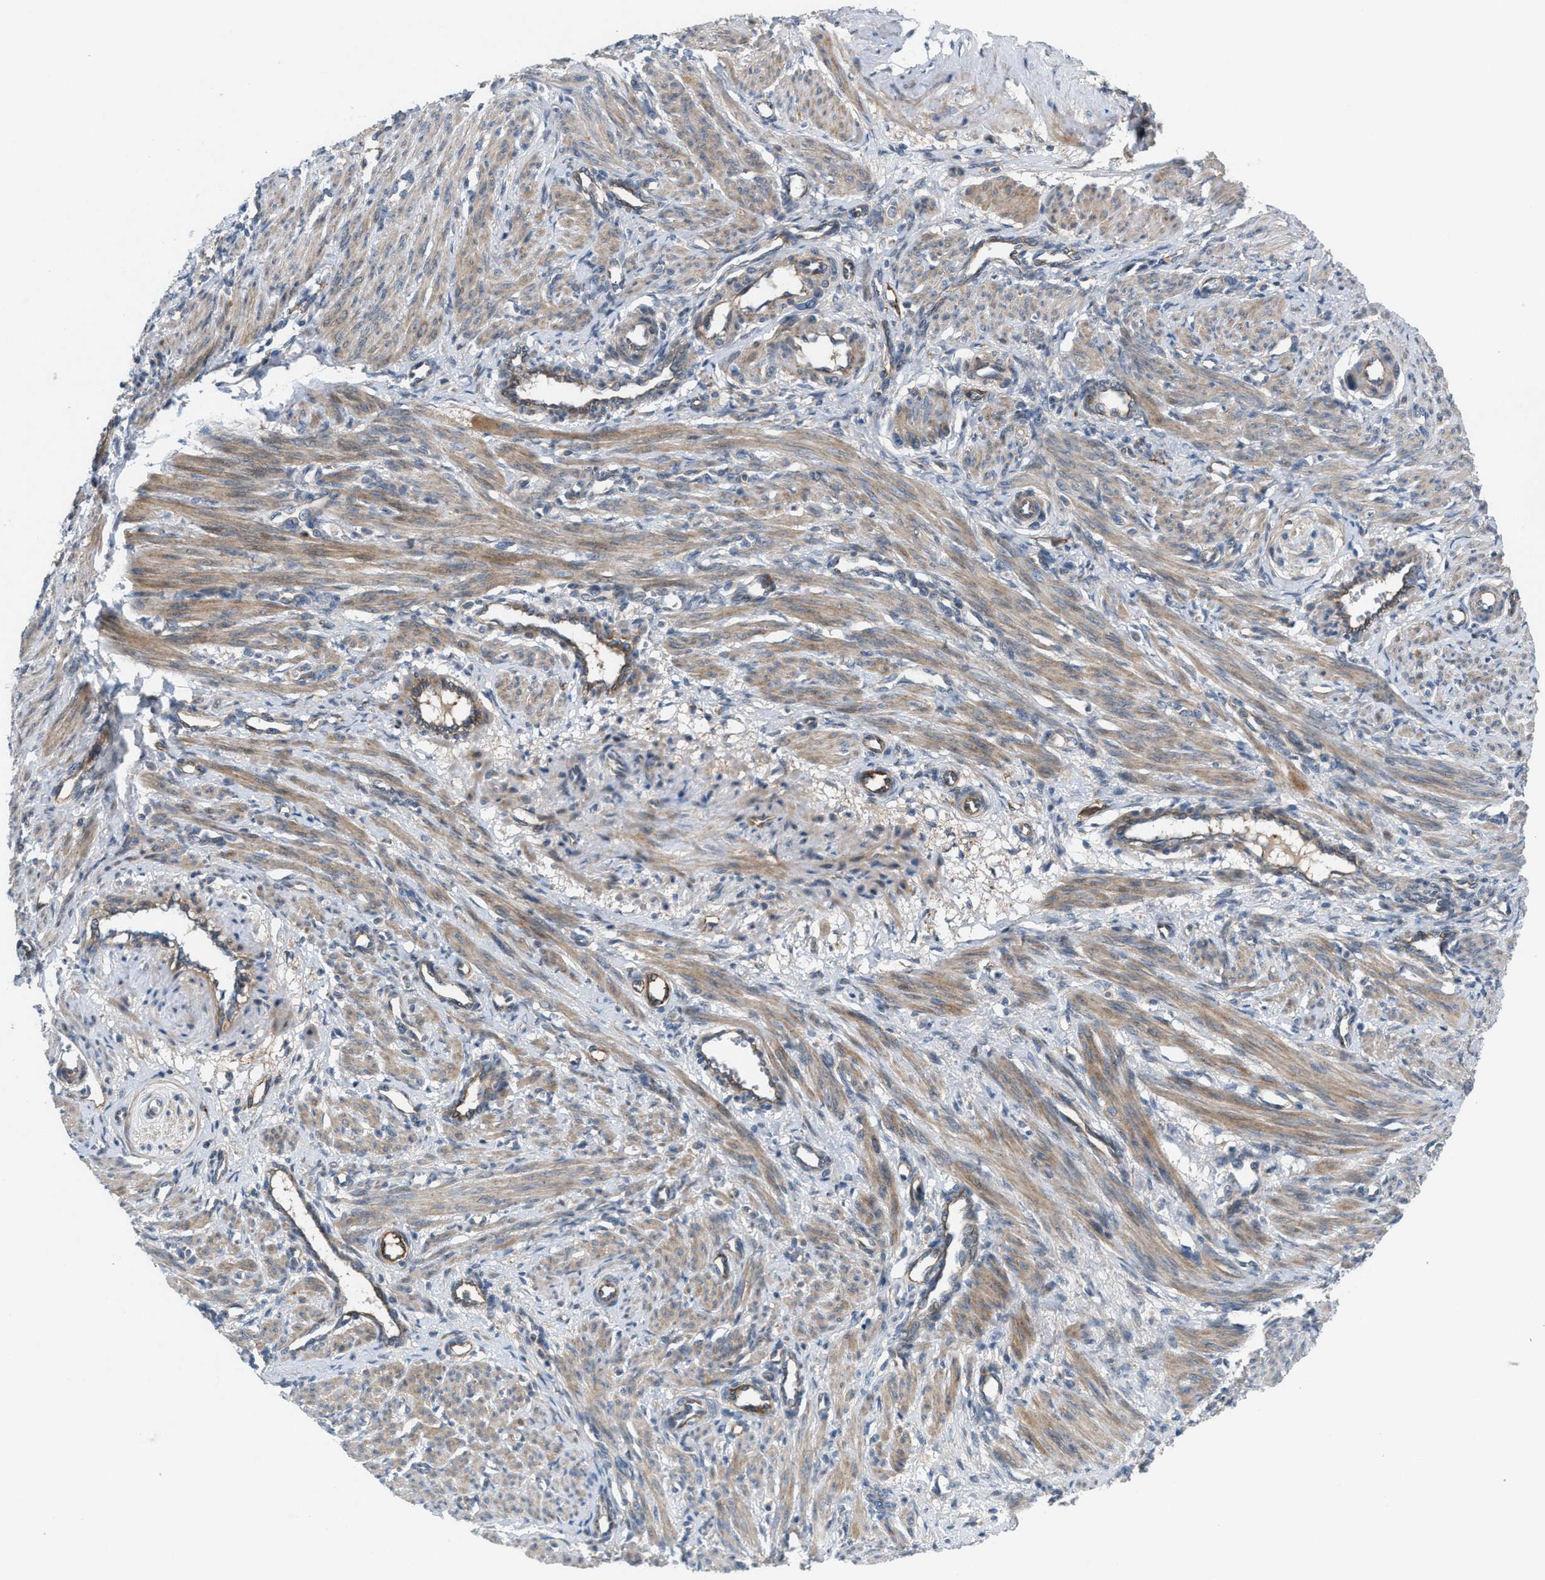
{"staining": {"intensity": "moderate", "quantity": ">75%", "location": "cytoplasmic/membranous"}, "tissue": "smooth muscle", "cell_type": "Smooth muscle cells", "image_type": "normal", "snomed": [{"axis": "morphology", "description": "Normal tissue, NOS"}, {"axis": "topography", "description": "Endometrium"}], "caption": "Moderate cytoplasmic/membranous protein positivity is present in about >75% of smooth muscle cells in smooth muscle.", "gene": "CYB5D1", "patient": {"sex": "female", "age": 33}}